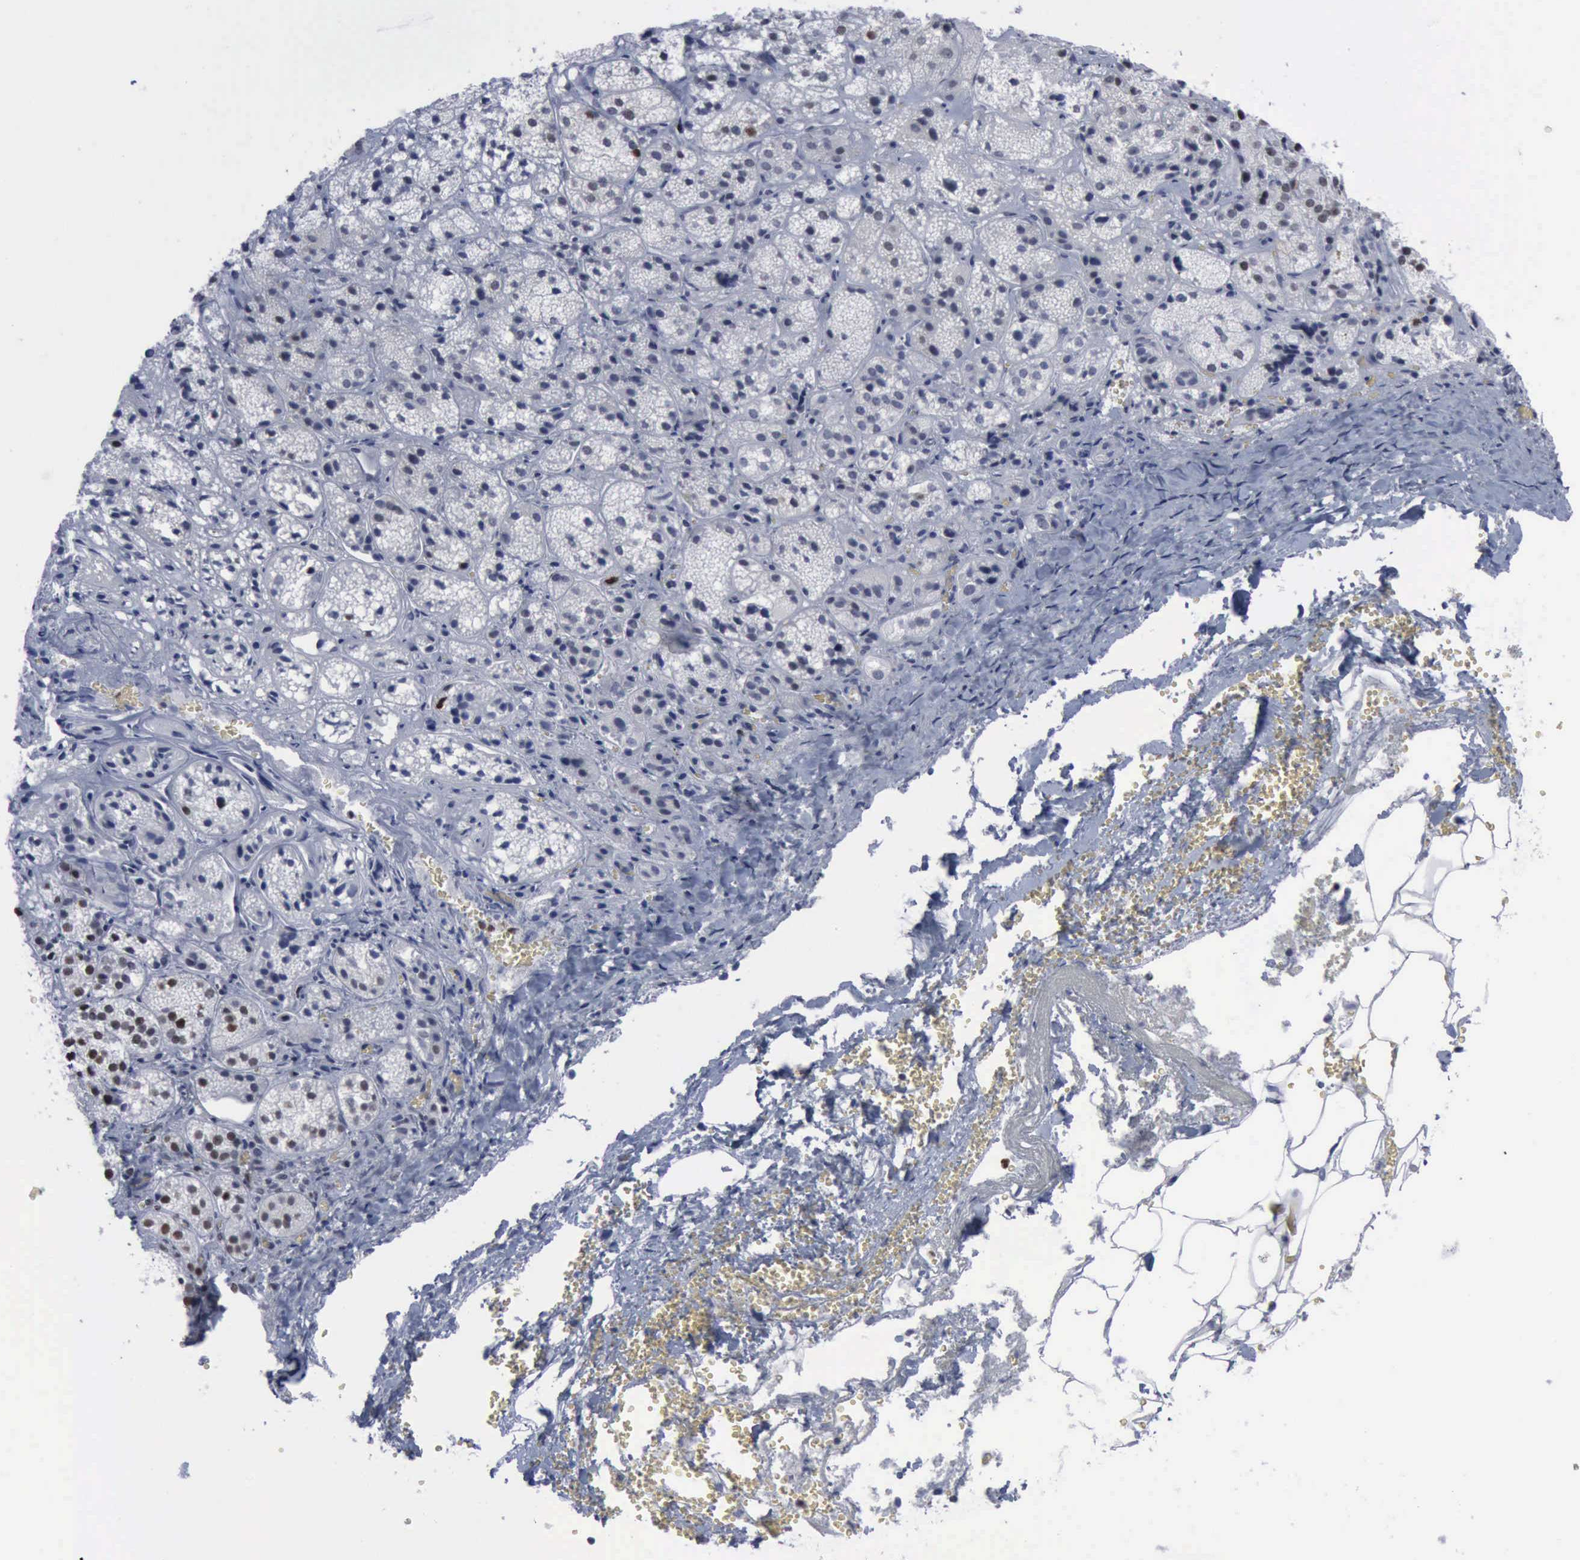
{"staining": {"intensity": "moderate", "quantity": ">75%", "location": "nuclear"}, "tissue": "adrenal gland", "cell_type": "Glandular cells", "image_type": "normal", "snomed": [{"axis": "morphology", "description": "Normal tissue, NOS"}, {"axis": "topography", "description": "Adrenal gland"}], "caption": "Protein expression by IHC shows moderate nuclear staining in about >75% of glandular cells in unremarkable adrenal gland. (Stains: DAB in brown, nuclei in blue, Microscopy: brightfield microscopy at high magnification).", "gene": "PCNA", "patient": {"sex": "female", "age": 71}}